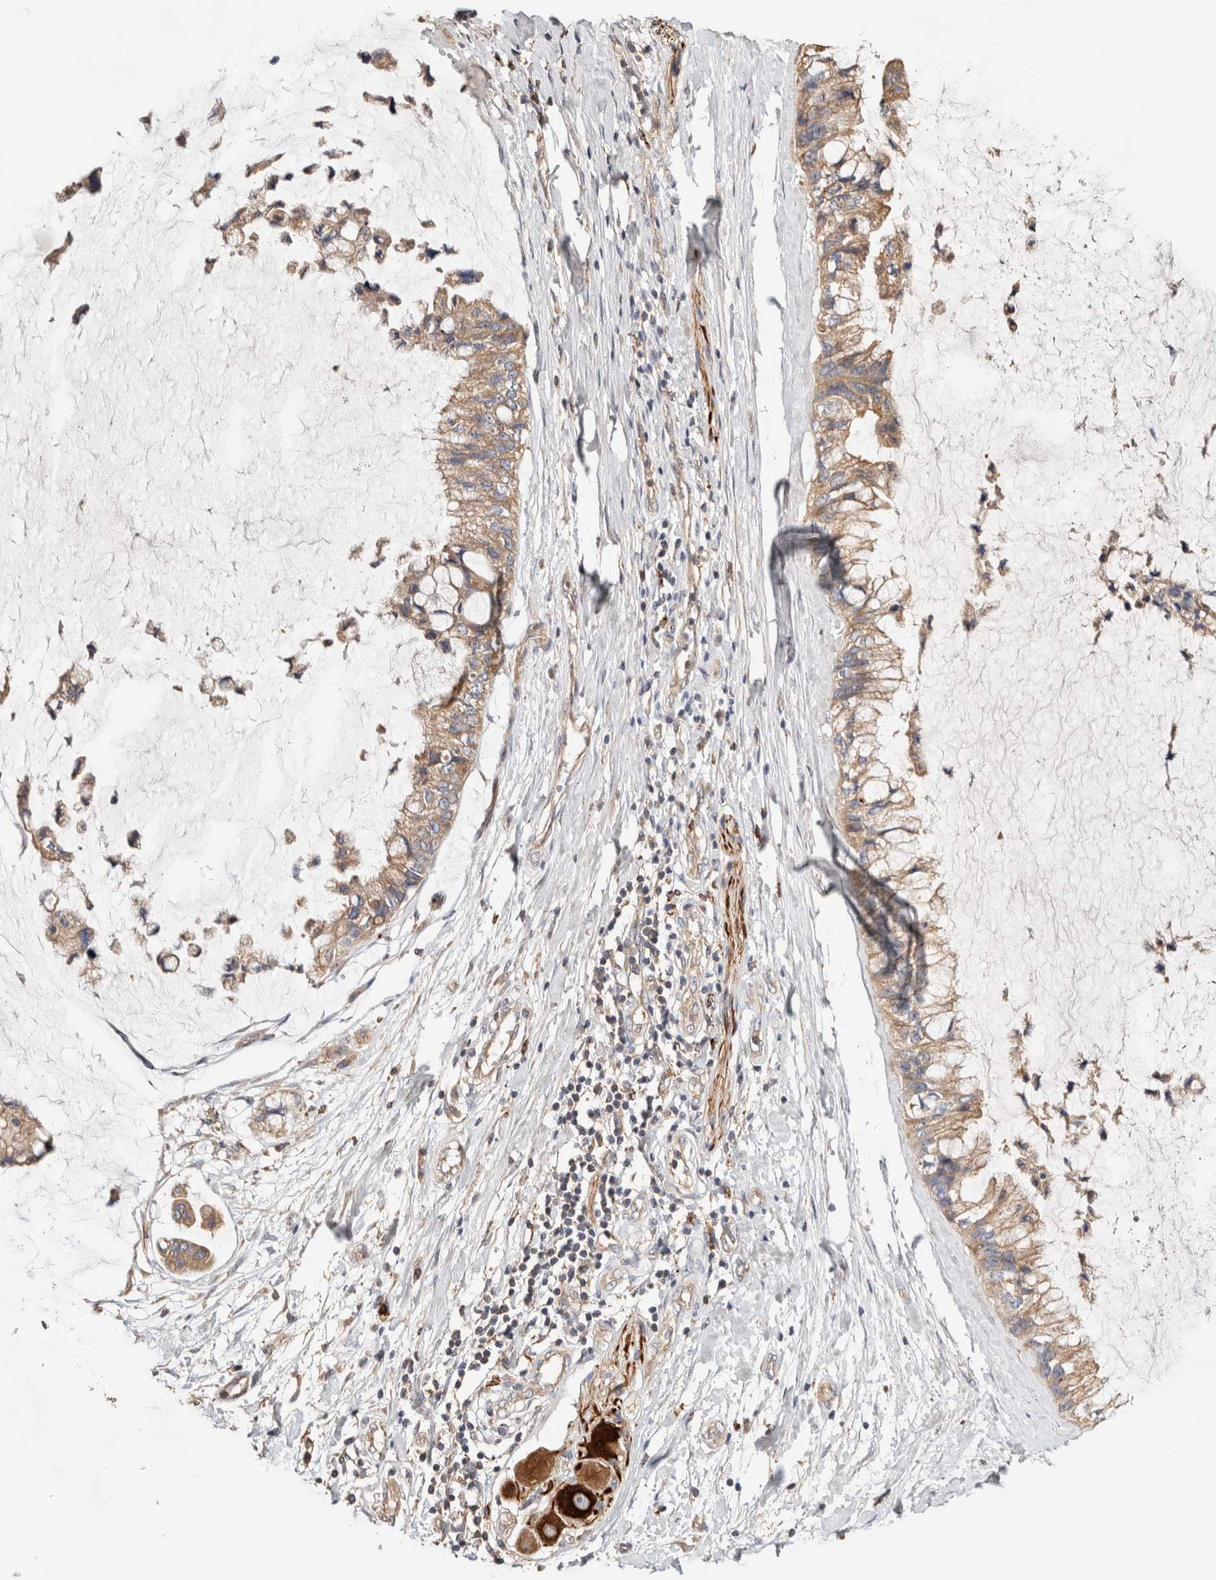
{"staining": {"intensity": "moderate", "quantity": ">75%", "location": "cytoplasmic/membranous"}, "tissue": "ovarian cancer", "cell_type": "Tumor cells", "image_type": "cancer", "snomed": [{"axis": "morphology", "description": "Cystadenocarcinoma, mucinous, NOS"}, {"axis": "topography", "description": "Ovary"}], "caption": "Immunohistochemistry of human mucinous cystadenocarcinoma (ovarian) exhibits medium levels of moderate cytoplasmic/membranous positivity in approximately >75% of tumor cells.", "gene": "B3GNTL1", "patient": {"sex": "female", "age": 39}}